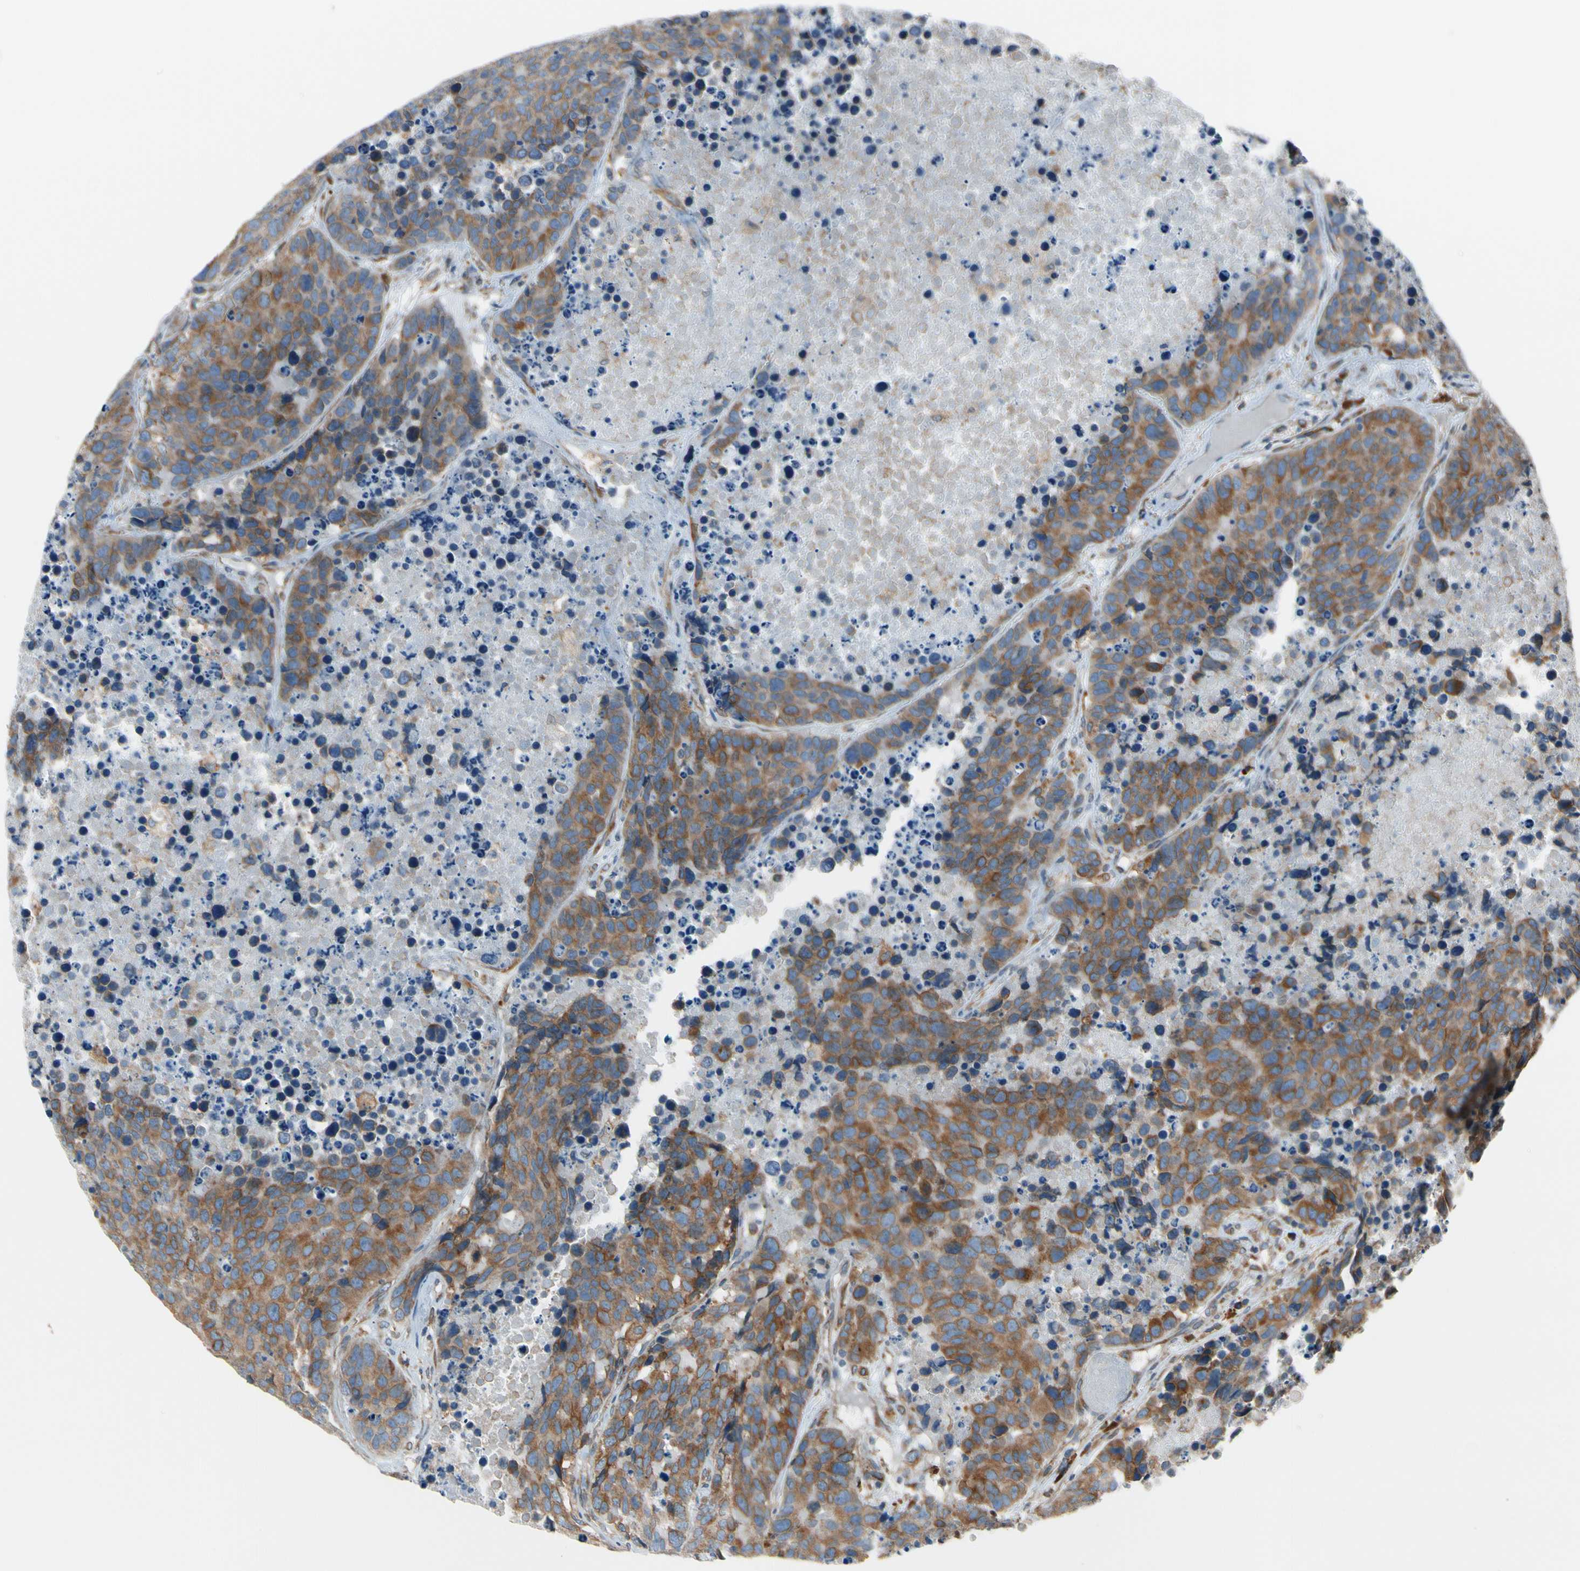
{"staining": {"intensity": "moderate", "quantity": ">75%", "location": "cytoplasmic/membranous"}, "tissue": "carcinoid", "cell_type": "Tumor cells", "image_type": "cancer", "snomed": [{"axis": "morphology", "description": "Carcinoid, malignant, NOS"}, {"axis": "topography", "description": "Lung"}], "caption": "Immunohistochemical staining of human carcinoid displays medium levels of moderate cytoplasmic/membranous protein positivity in approximately >75% of tumor cells.", "gene": "CLCC1", "patient": {"sex": "male", "age": 60}}